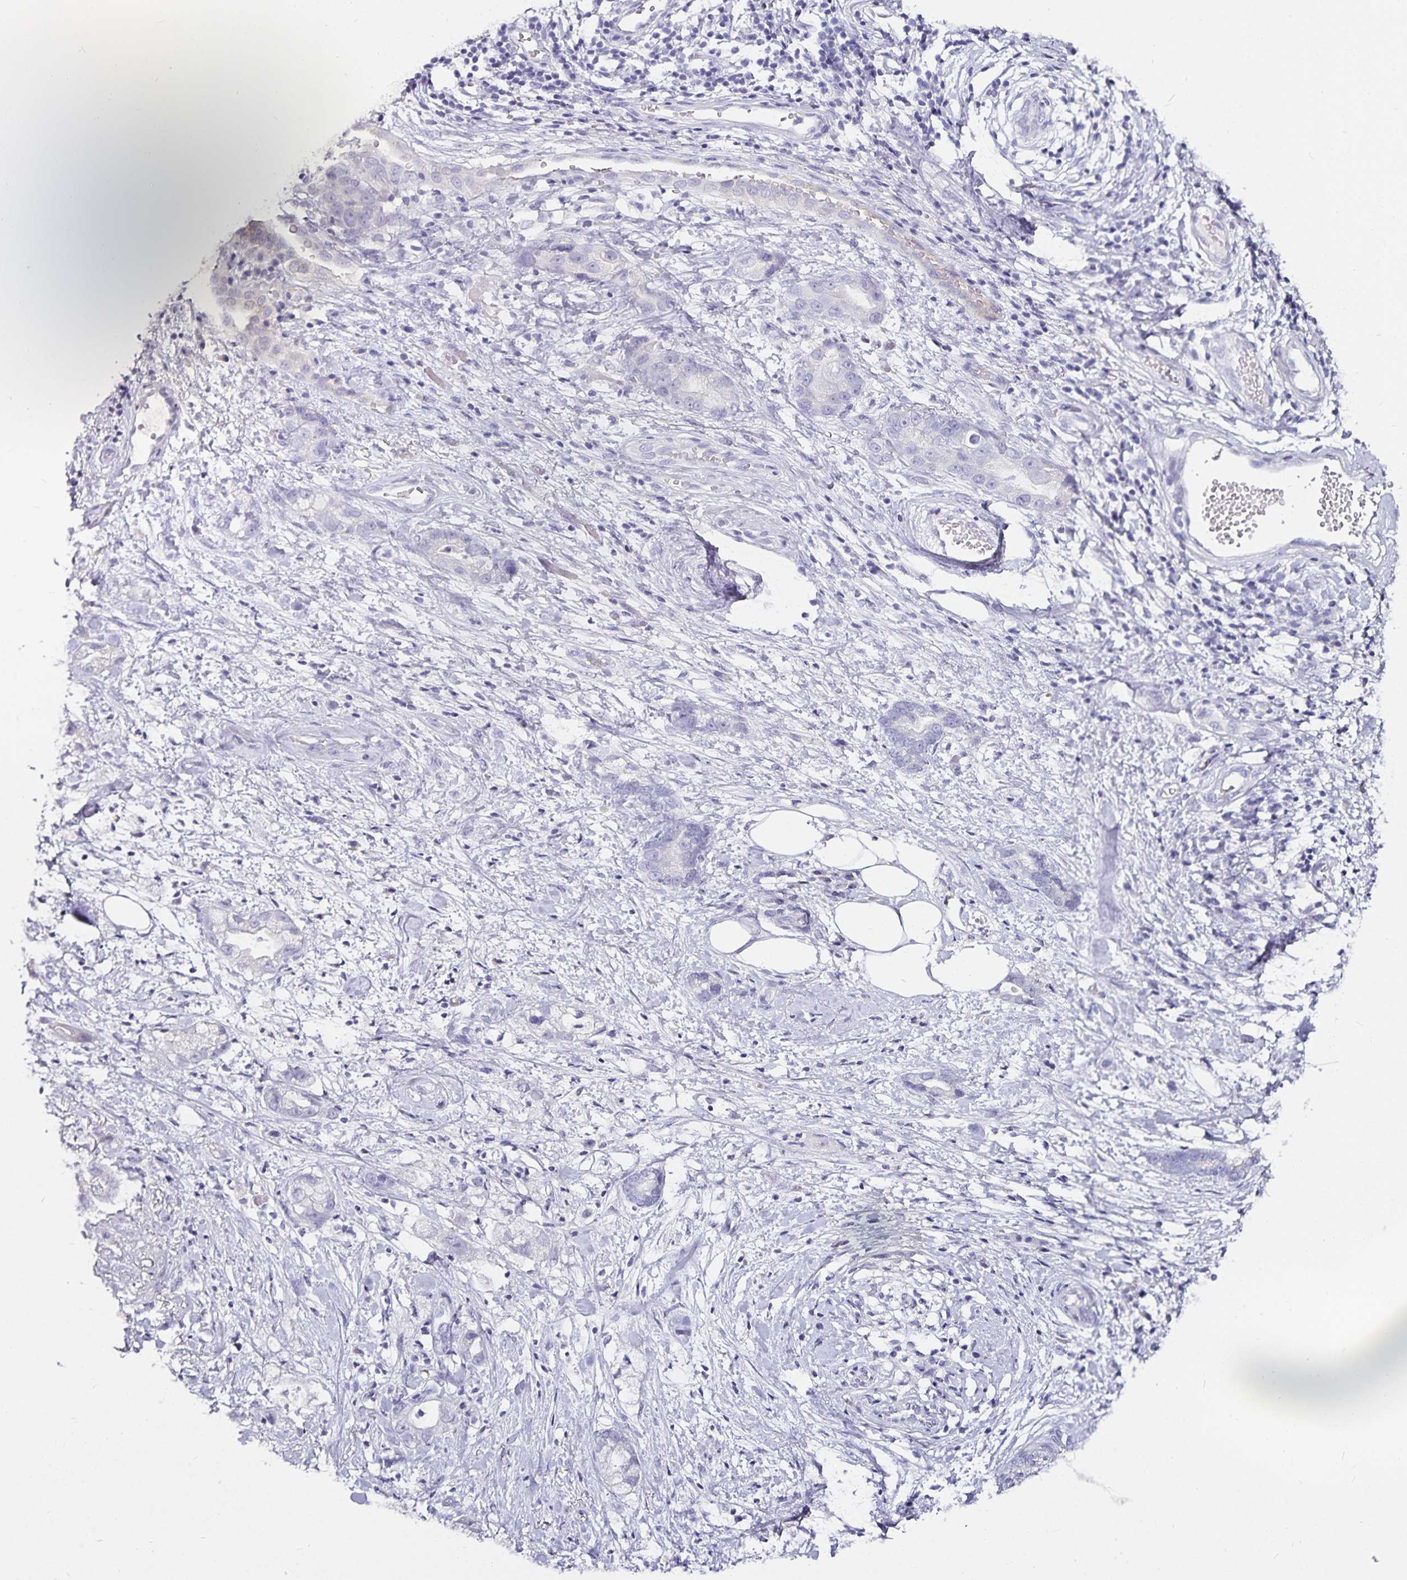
{"staining": {"intensity": "negative", "quantity": "none", "location": "none"}, "tissue": "stomach cancer", "cell_type": "Tumor cells", "image_type": "cancer", "snomed": [{"axis": "morphology", "description": "Adenocarcinoma, NOS"}, {"axis": "topography", "description": "Stomach"}], "caption": "This is a micrograph of immunohistochemistry staining of adenocarcinoma (stomach), which shows no expression in tumor cells.", "gene": "CA12", "patient": {"sex": "male", "age": 55}}